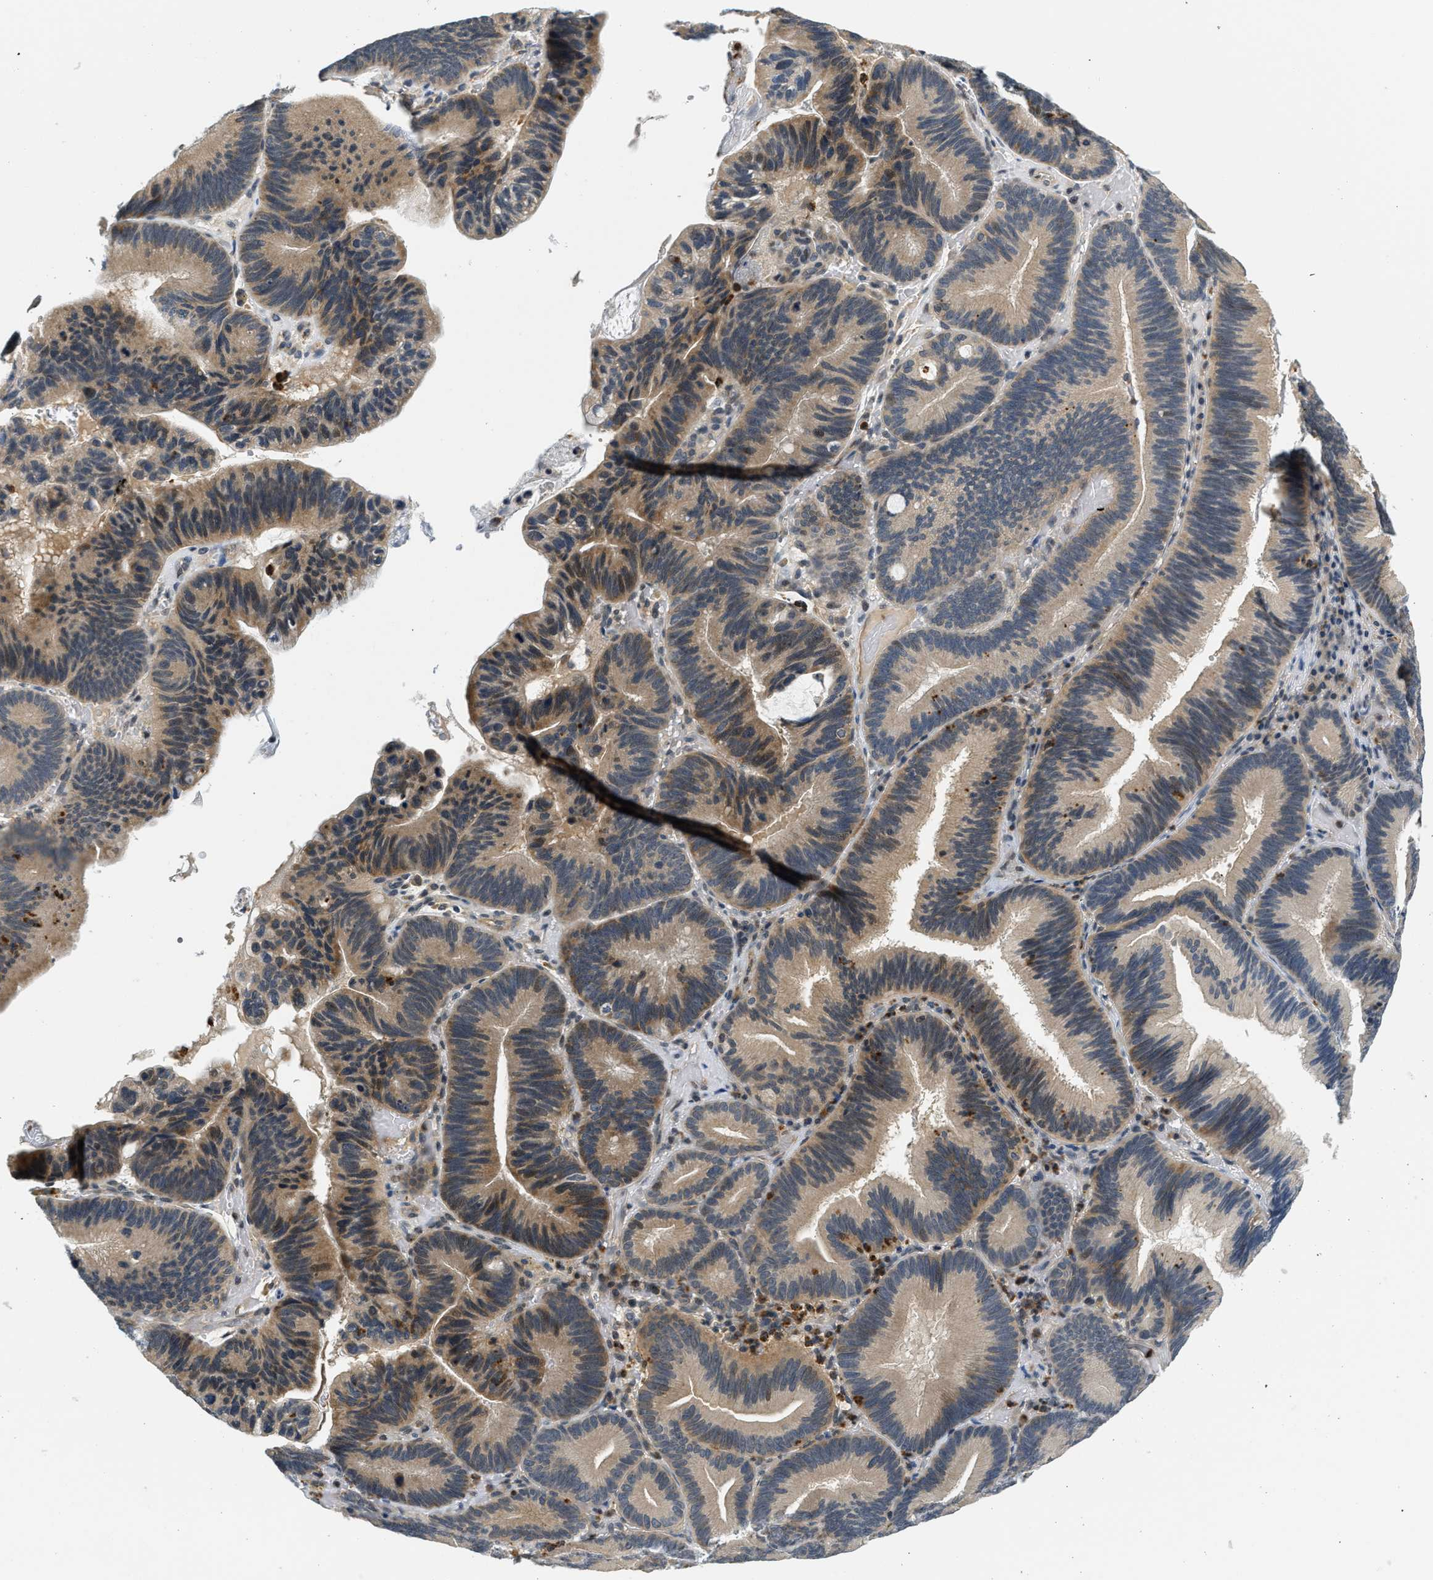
{"staining": {"intensity": "moderate", "quantity": ">75%", "location": "cytoplasmic/membranous"}, "tissue": "pancreatic cancer", "cell_type": "Tumor cells", "image_type": "cancer", "snomed": [{"axis": "morphology", "description": "Adenocarcinoma, NOS"}, {"axis": "topography", "description": "Pancreas"}], "caption": "IHC of human pancreatic cancer (adenocarcinoma) shows medium levels of moderate cytoplasmic/membranous expression in approximately >75% of tumor cells.", "gene": "KMT2A", "patient": {"sex": "male", "age": 82}}